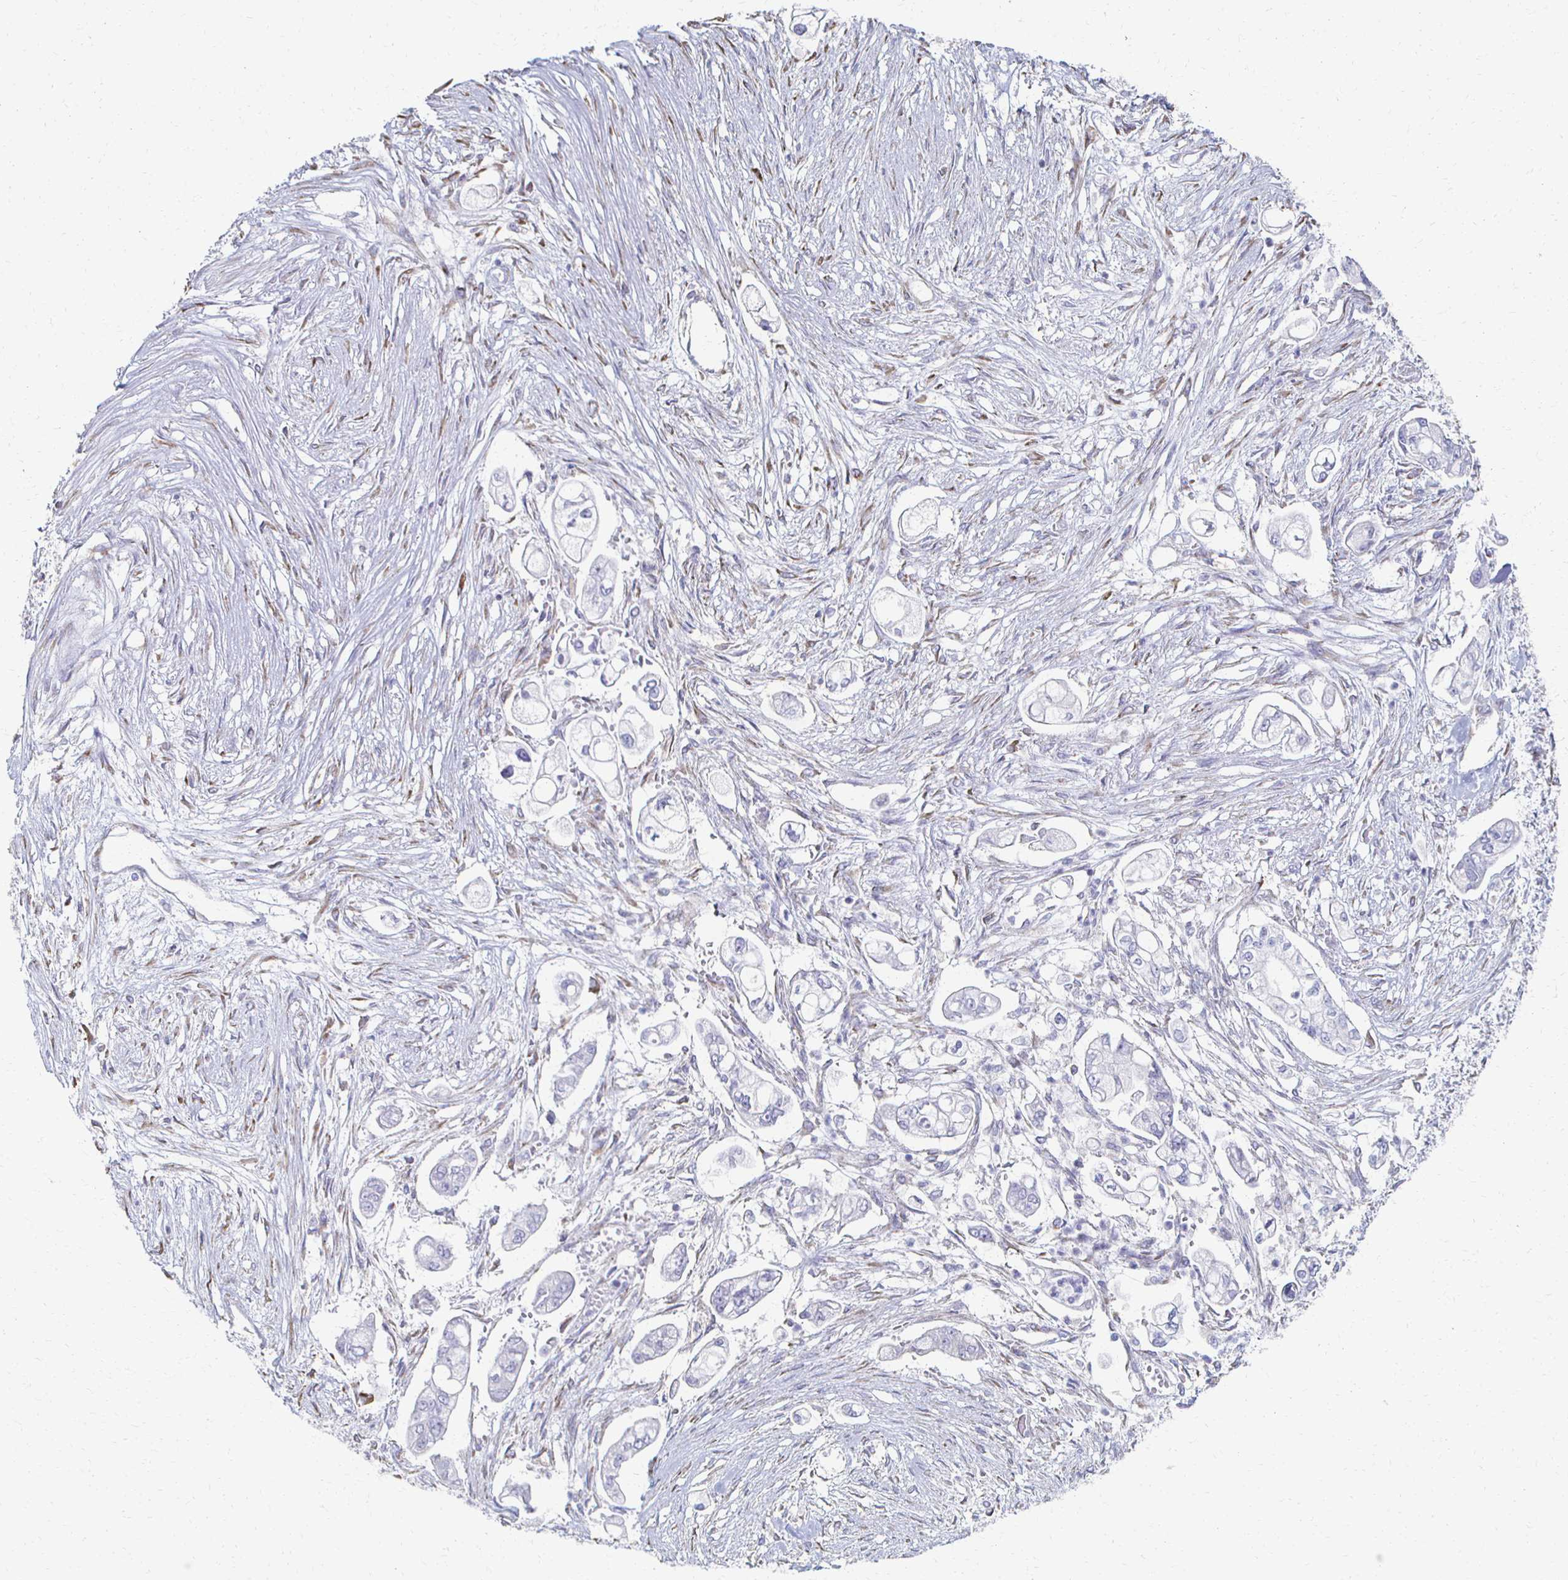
{"staining": {"intensity": "negative", "quantity": "none", "location": "none"}, "tissue": "pancreatic cancer", "cell_type": "Tumor cells", "image_type": "cancer", "snomed": [{"axis": "morphology", "description": "Adenocarcinoma, NOS"}, {"axis": "topography", "description": "Pancreas"}], "caption": "This is a image of IHC staining of pancreatic cancer (adenocarcinoma), which shows no staining in tumor cells.", "gene": "ATP1A3", "patient": {"sex": "female", "age": 69}}